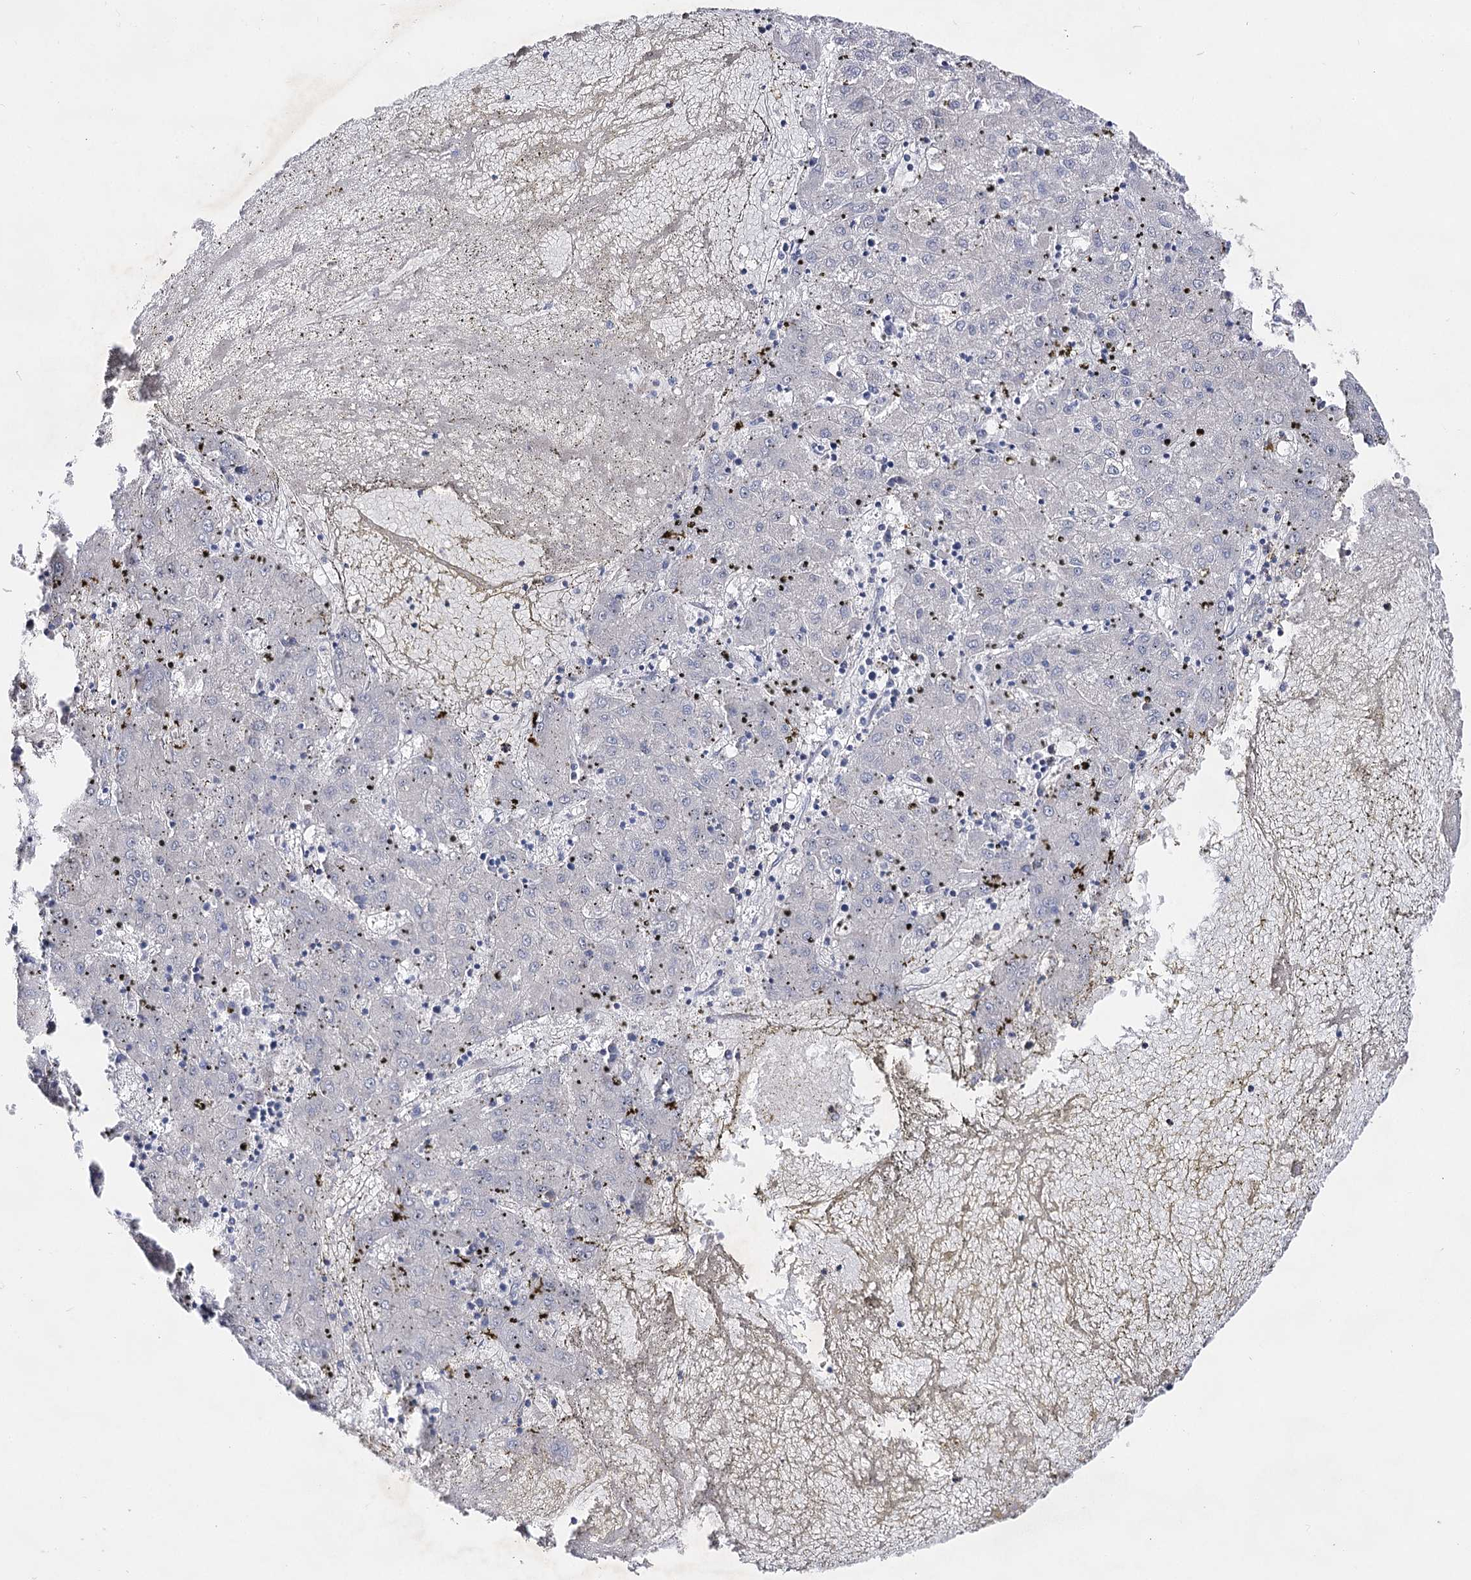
{"staining": {"intensity": "negative", "quantity": "none", "location": "none"}, "tissue": "liver cancer", "cell_type": "Tumor cells", "image_type": "cancer", "snomed": [{"axis": "morphology", "description": "Carcinoma, Hepatocellular, NOS"}, {"axis": "topography", "description": "Liver"}], "caption": "Tumor cells show no significant protein staining in liver hepatocellular carcinoma.", "gene": "NRAP", "patient": {"sex": "male", "age": 72}}